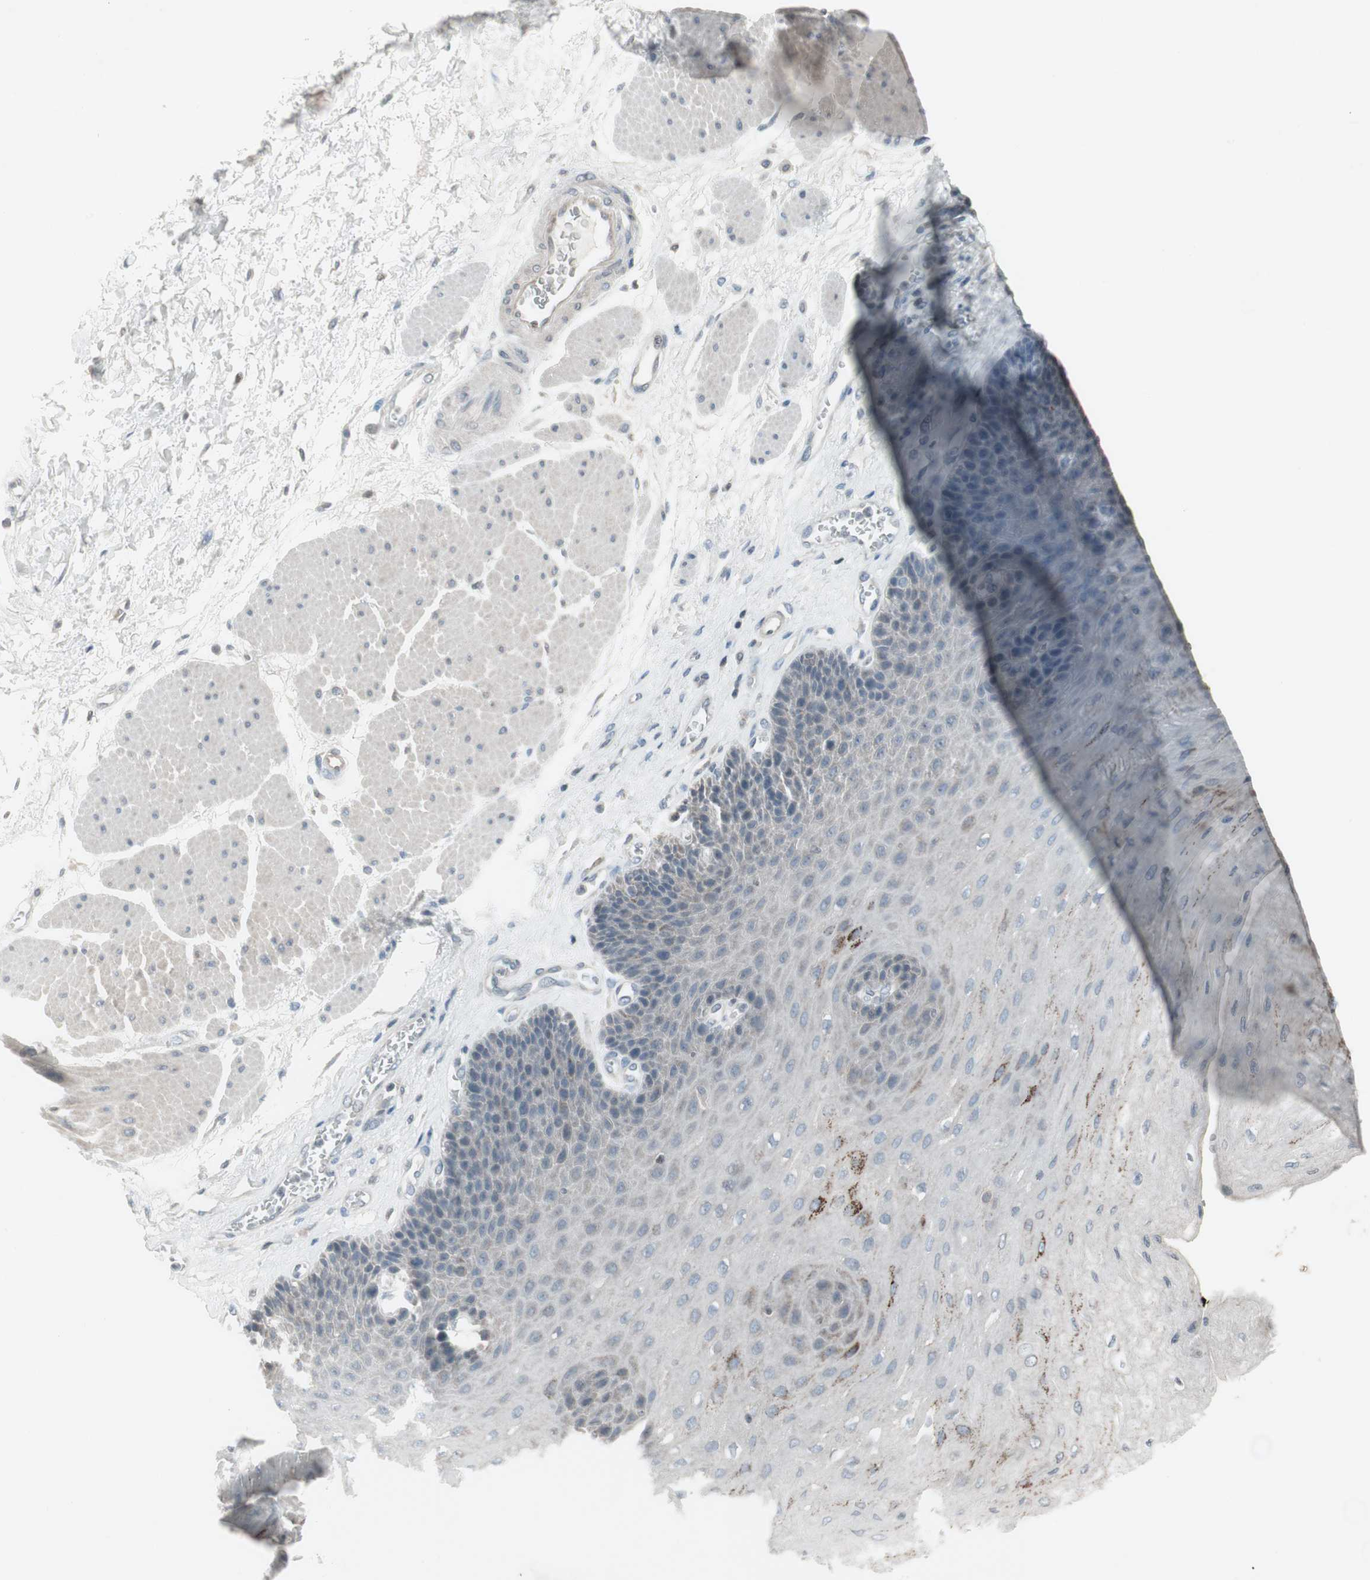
{"staining": {"intensity": "moderate", "quantity": "<25%", "location": "cytoplasmic/membranous"}, "tissue": "esophagus", "cell_type": "Squamous epithelial cells", "image_type": "normal", "snomed": [{"axis": "morphology", "description": "Normal tissue, NOS"}, {"axis": "topography", "description": "Esophagus"}], "caption": "Squamous epithelial cells demonstrate moderate cytoplasmic/membranous staining in about <25% of cells in normal esophagus. (brown staining indicates protein expression, while blue staining denotes nuclei).", "gene": "ARG2", "patient": {"sex": "female", "age": 72}}